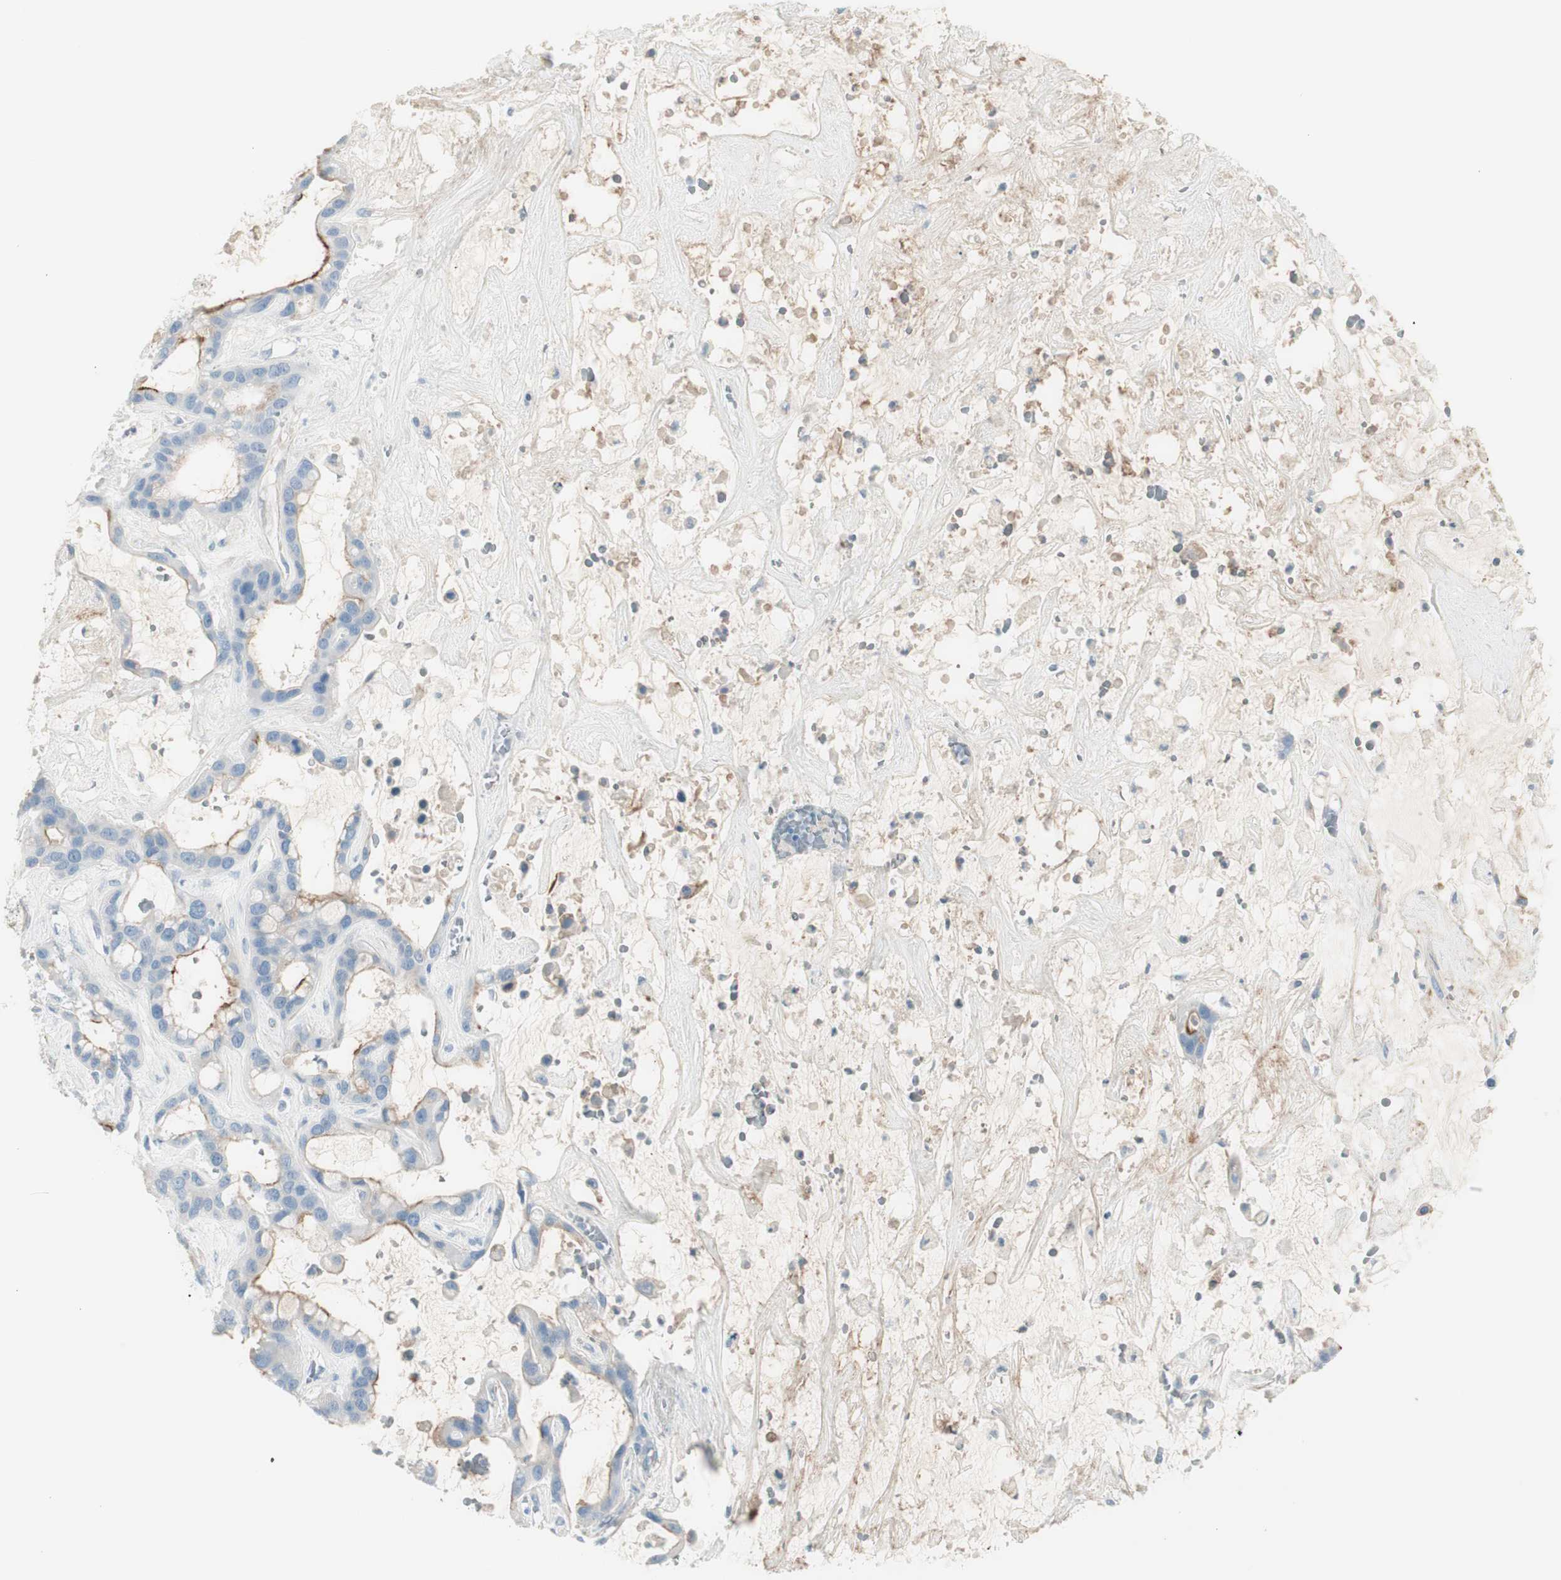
{"staining": {"intensity": "moderate", "quantity": "25%-75%", "location": "cytoplasmic/membranous"}, "tissue": "liver cancer", "cell_type": "Tumor cells", "image_type": "cancer", "snomed": [{"axis": "morphology", "description": "Cholangiocarcinoma"}, {"axis": "topography", "description": "Liver"}], "caption": "Moderate cytoplasmic/membranous positivity for a protein is identified in approximately 25%-75% of tumor cells of liver cancer (cholangiocarcinoma) using immunohistochemistry.", "gene": "CDHR5", "patient": {"sex": "female", "age": 65}}